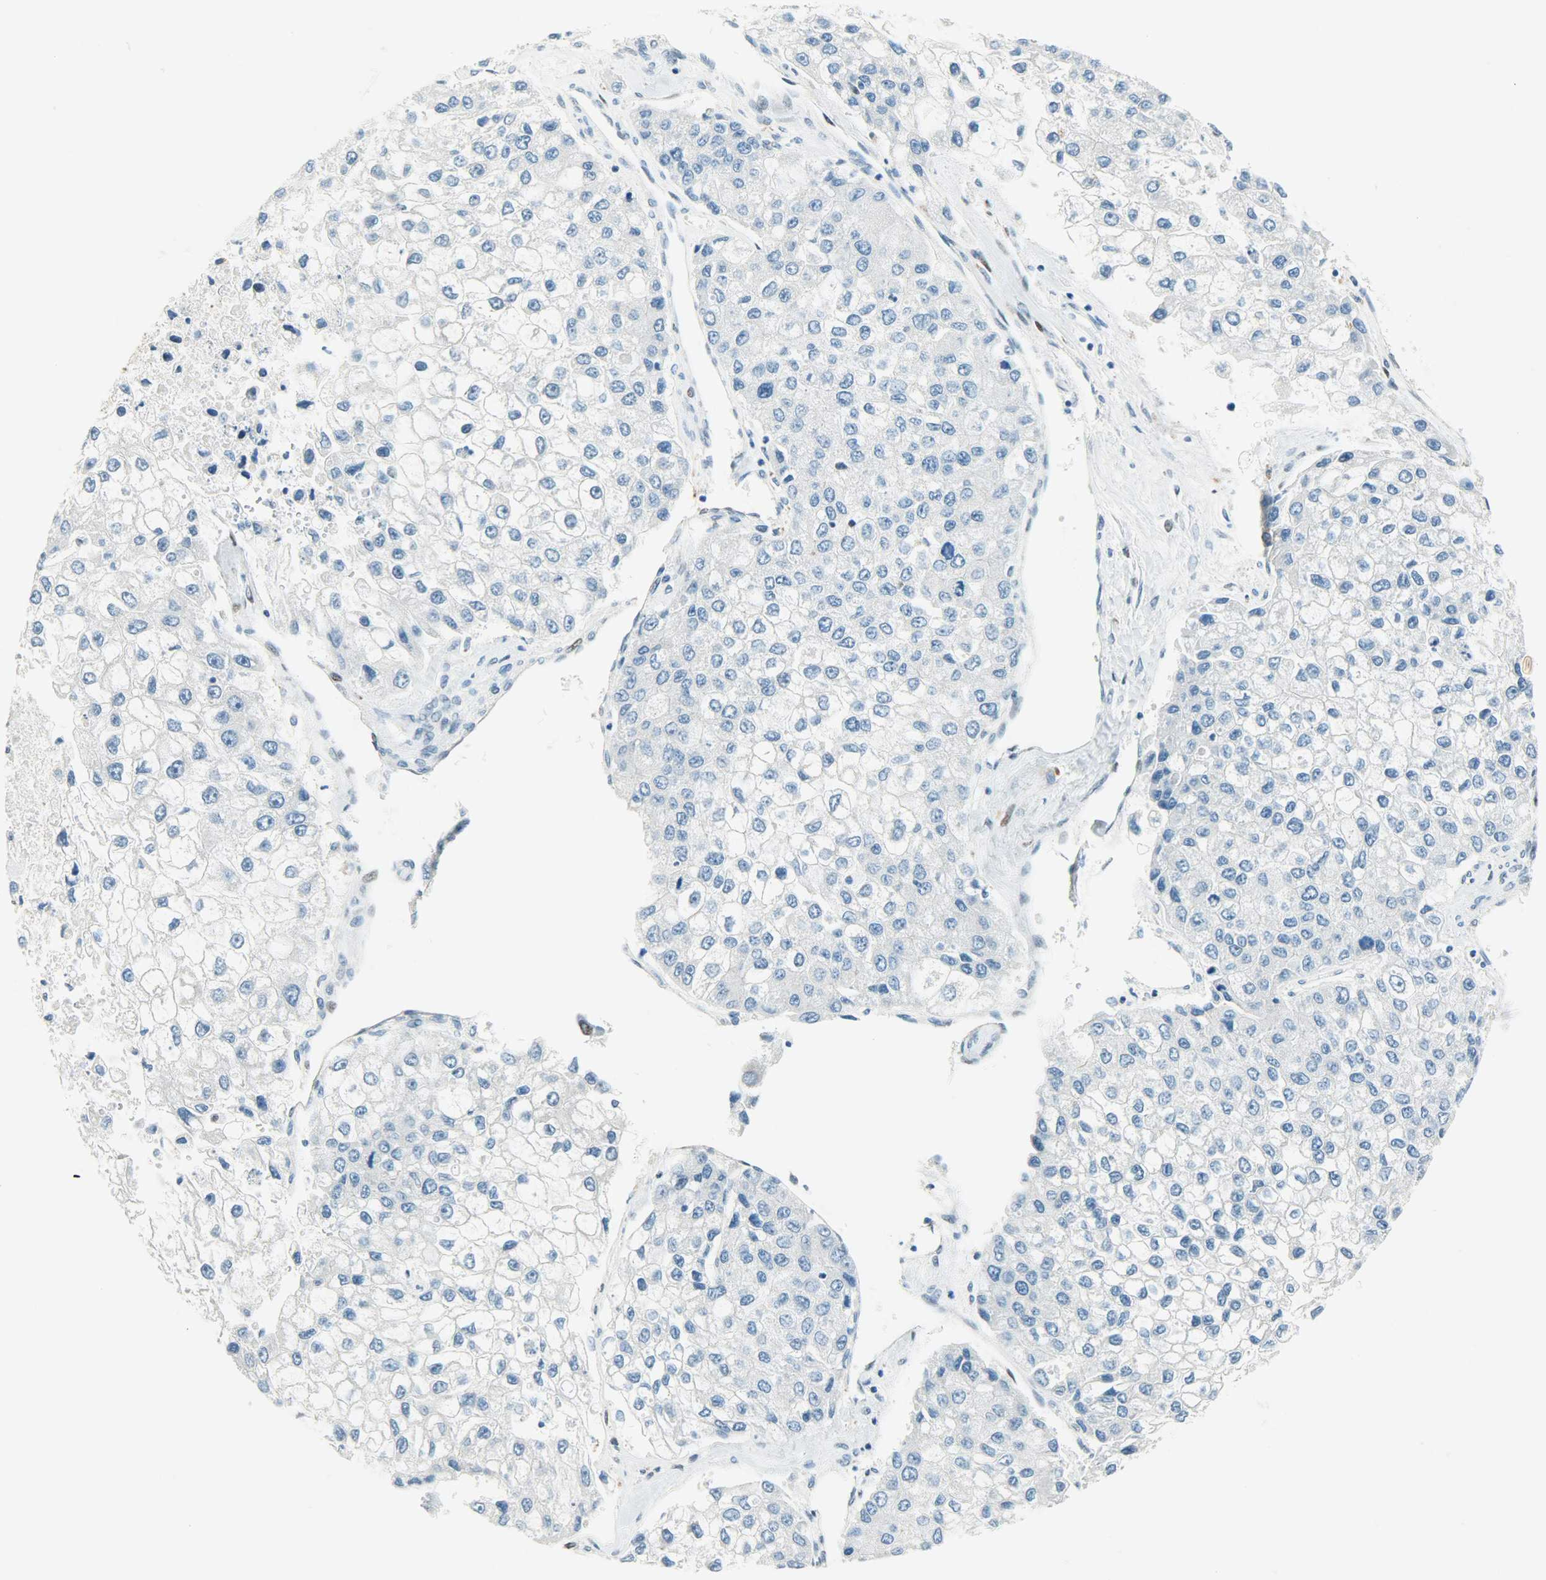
{"staining": {"intensity": "negative", "quantity": "none", "location": "none"}, "tissue": "liver cancer", "cell_type": "Tumor cells", "image_type": "cancer", "snomed": [{"axis": "morphology", "description": "Carcinoma, Hepatocellular, NOS"}, {"axis": "topography", "description": "Liver"}], "caption": "This is an immunohistochemistry histopathology image of liver cancer (hepatocellular carcinoma). There is no positivity in tumor cells.", "gene": "JUNB", "patient": {"sex": "female", "age": 66}}